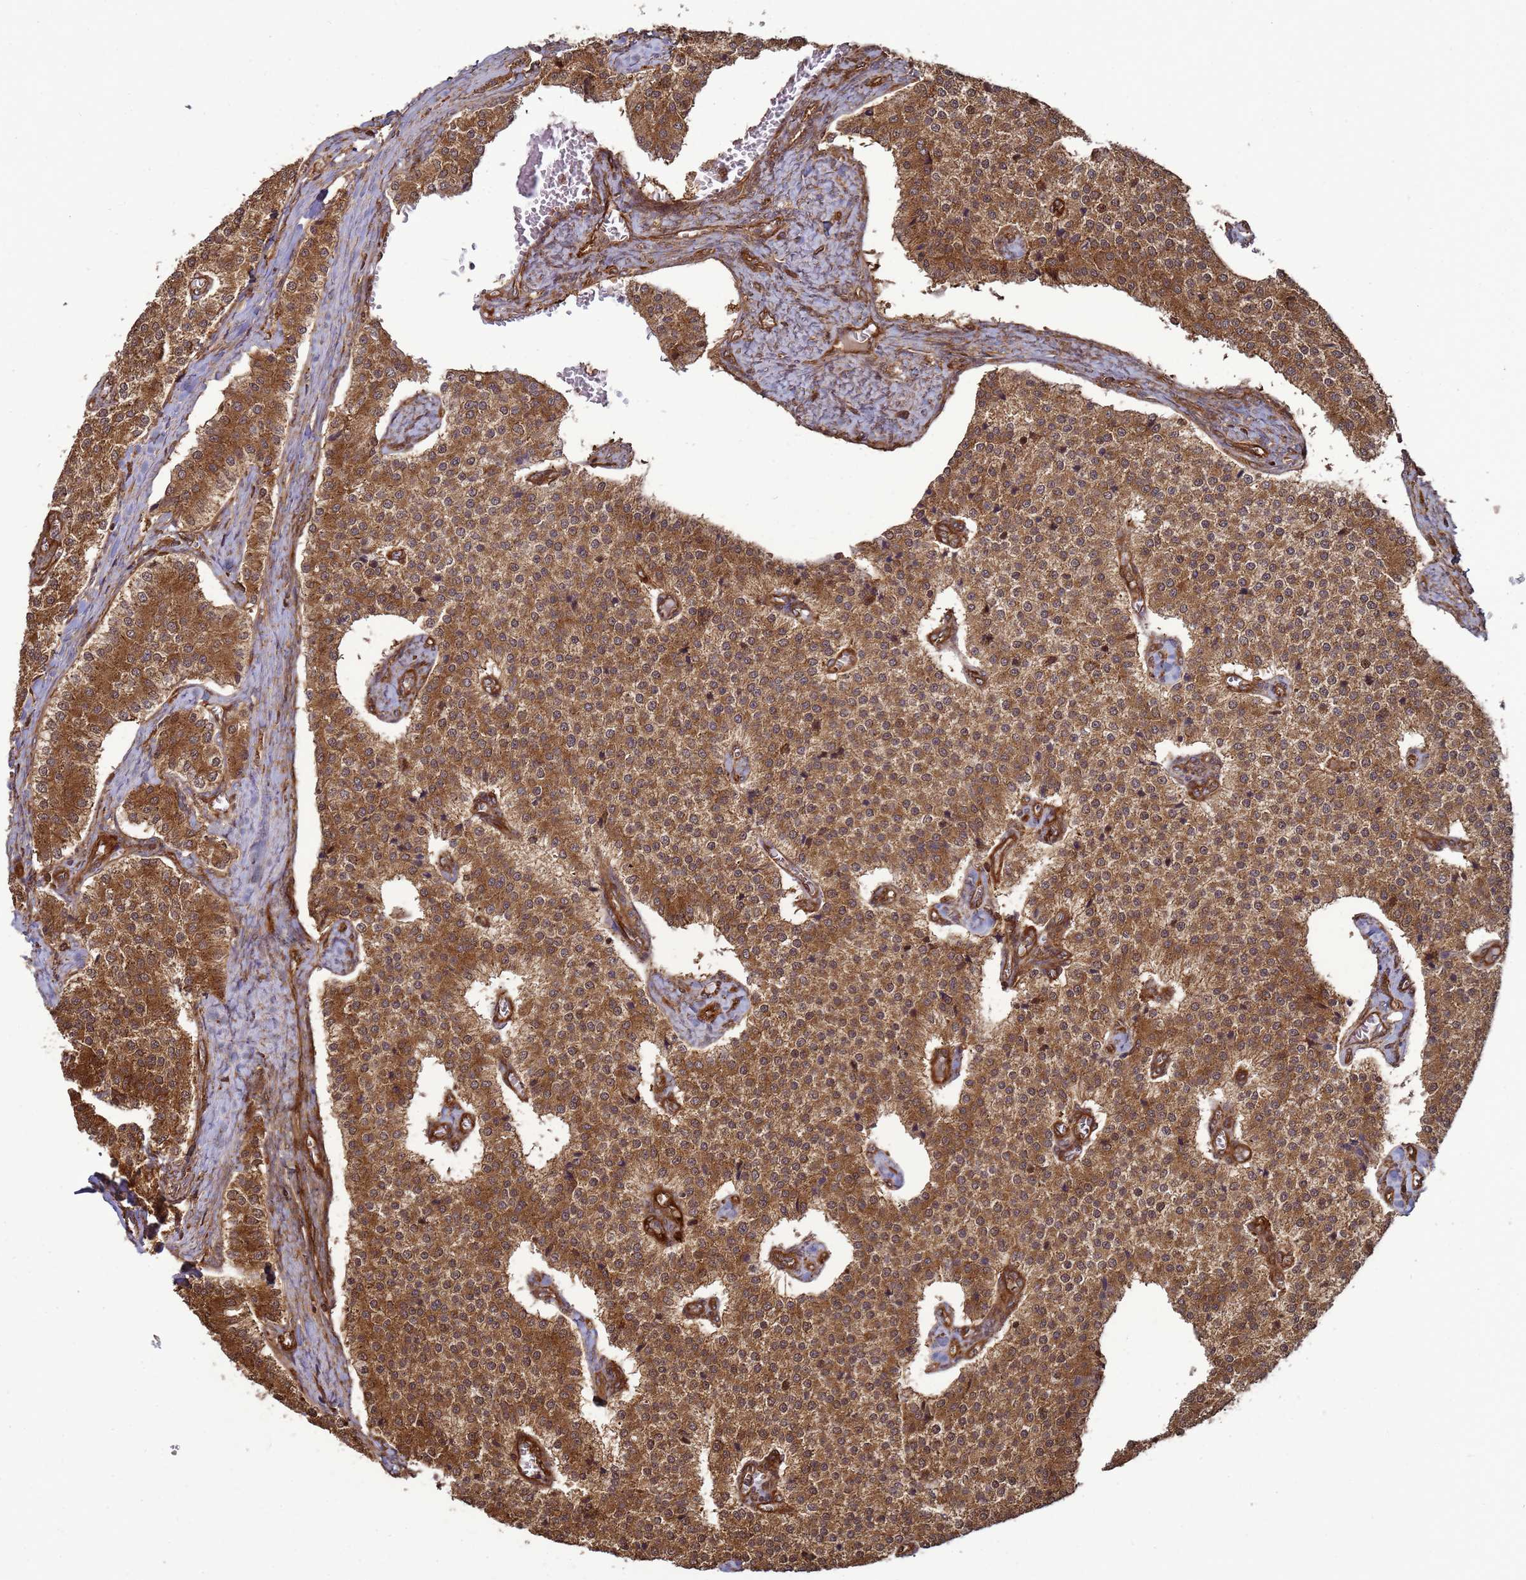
{"staining": {"intensity": "moderate", "quantity": ">75%", "location": "cytoplasmic/membranous"}, "tissue": "carcinoid", "cell_type": "Tumor cells", "image_type": "cancer", "snomed": [{"axis": "morphology", "description": "Carcinoid, malignant, NOS"}, {"axis": "topography", "description": "Colon"}], "caption": "A medium amount of moderate cytoplasmic/membranous expression is present in approximately >75% of tumor cells in carcinoid tissue.", "gene": "CNOT1", "patient": {"sex": "female", "age": 52}}